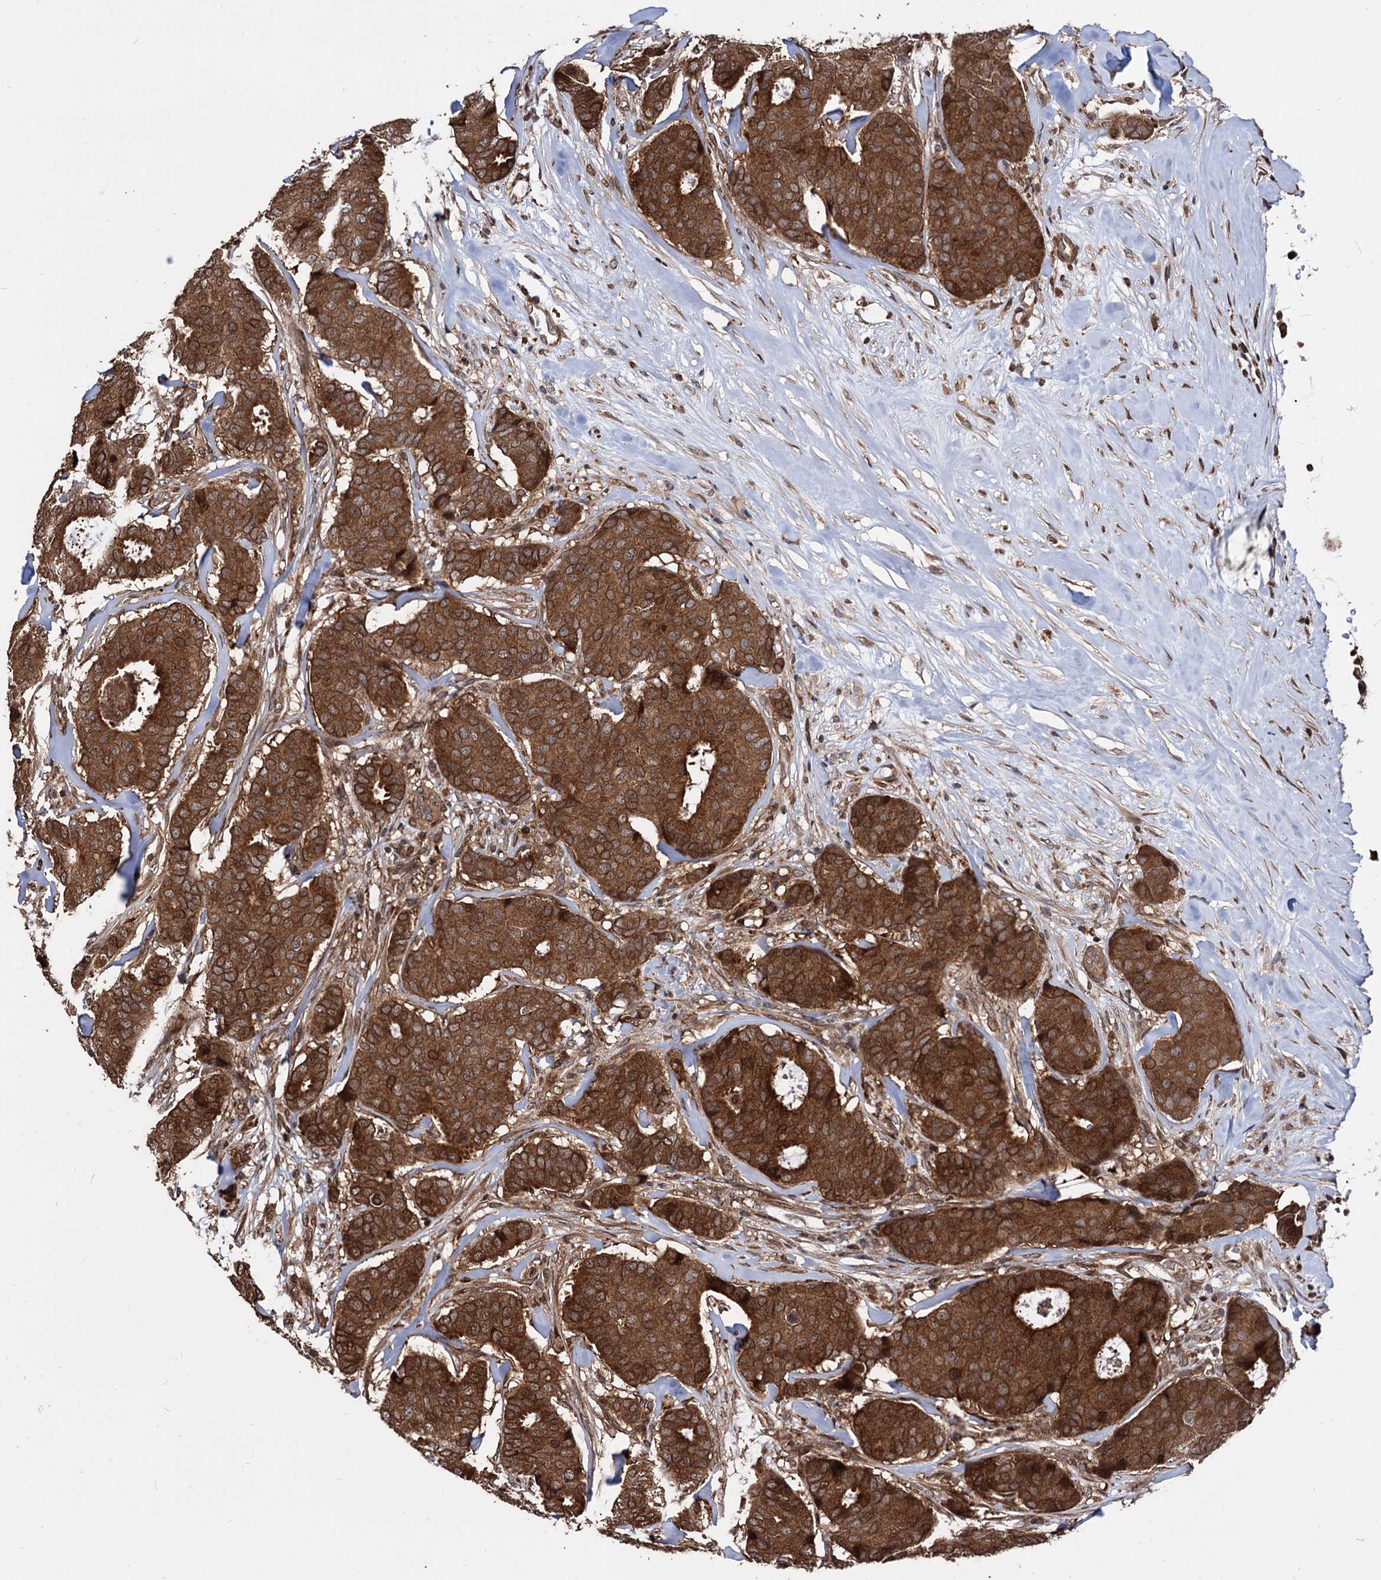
{"staining": {"intensity": "strong", "quantity": ">75%", "location": "cytoplasmic/membranous"}, "tissue": "breast cancer", "cell_type": "Tumor cells", "image_type": "cancer", "snomed": [{"axis": "morphology", "description": "Duct carcinoma"}, {"axis": "topography", "description": "Breast"}], "caption": "Immunohistochemical staining of breast cancer (invasive ductal carcinoma) shows strong cytoplasmic/membranous protein positivity in about >75% of tumor cells.", "gene": "ANKRD12", "patient": {"sex": "female", "age": 75}}